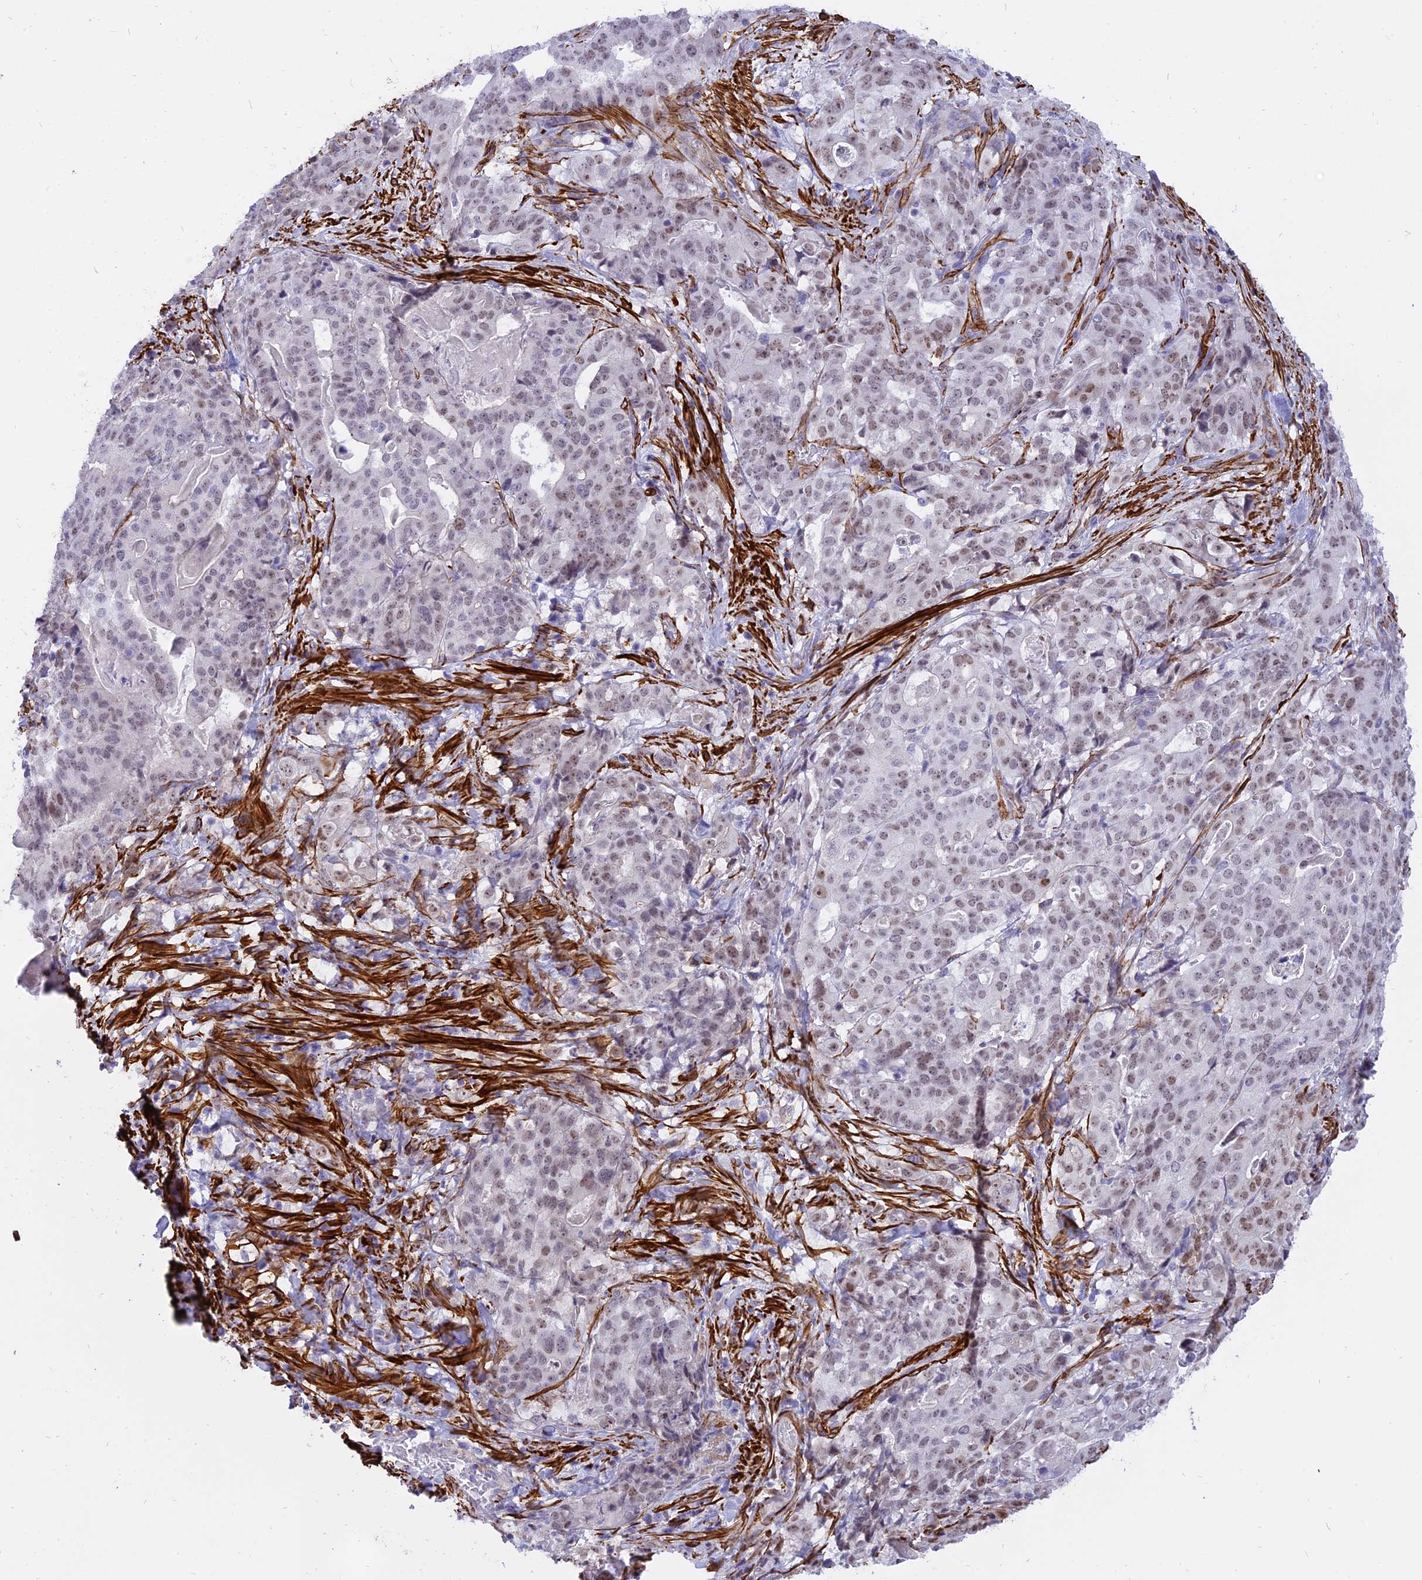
{"staining": {"intensity": "weak", "quantity": ">75%", "location": "nuclear"}, "tissue": "stomach cancer", "cell_type": "Tumor cells", "image_type": "cancer", "snomed": [{"axis": "morphology", "description": "Adenocarcinoma, NOS"}, {"axis": "topography", "description": "Stomach"}], "caption": "Protein staining of stomach adenocarcinoma tissue displays weak nuclear staining in about >75% of tumor cells.", "gene": "CENPV", "patient": {"sex": "male", "age": 48}}